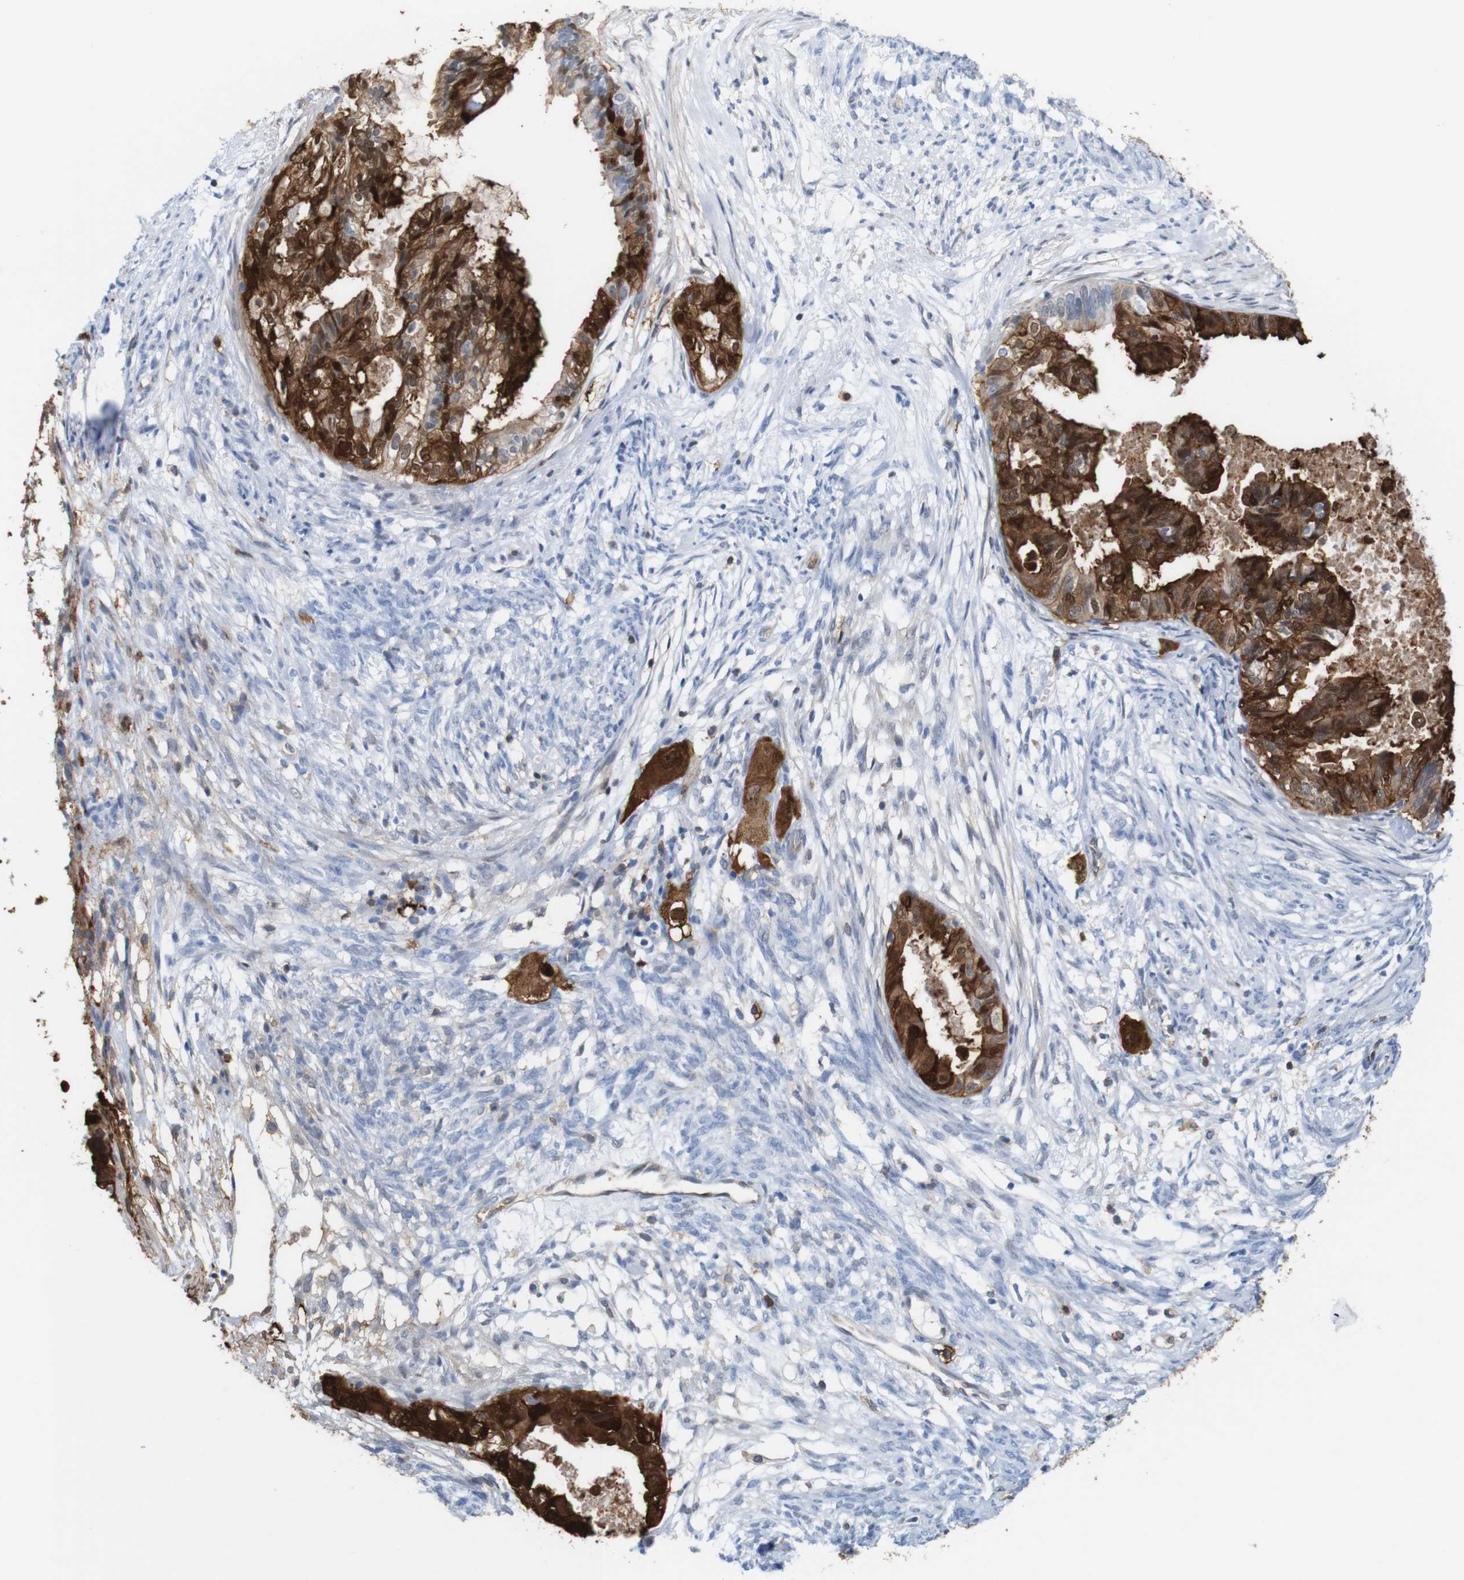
{"staining": {"intensity": "strong", "quantity": ">75%", "location": "cytoplasmic/membranous,nuclear"}, "tissue": "cervical cancer", "cell_type": "Tumor cells", "image_type": "cancer", "snomed": [{"axis": "morphology", "description": "Normal tissue, NOS"}, {"axis": "morphology", "description": "Adenocarcinoma, NOS"}, {"axis": "topography", "description": "Cervix"}, {"axis": "topography", "description": "Endometrium"}], "caption": "This is a histology image of immunohistochemistry staining of adenocarcinoma (cervical), which shows strong staining in the cytoplasmic/membranous and nuclear of tumor cells.", "gene": "ANXA1", "patient": {"sex": "female", "age": 86}}